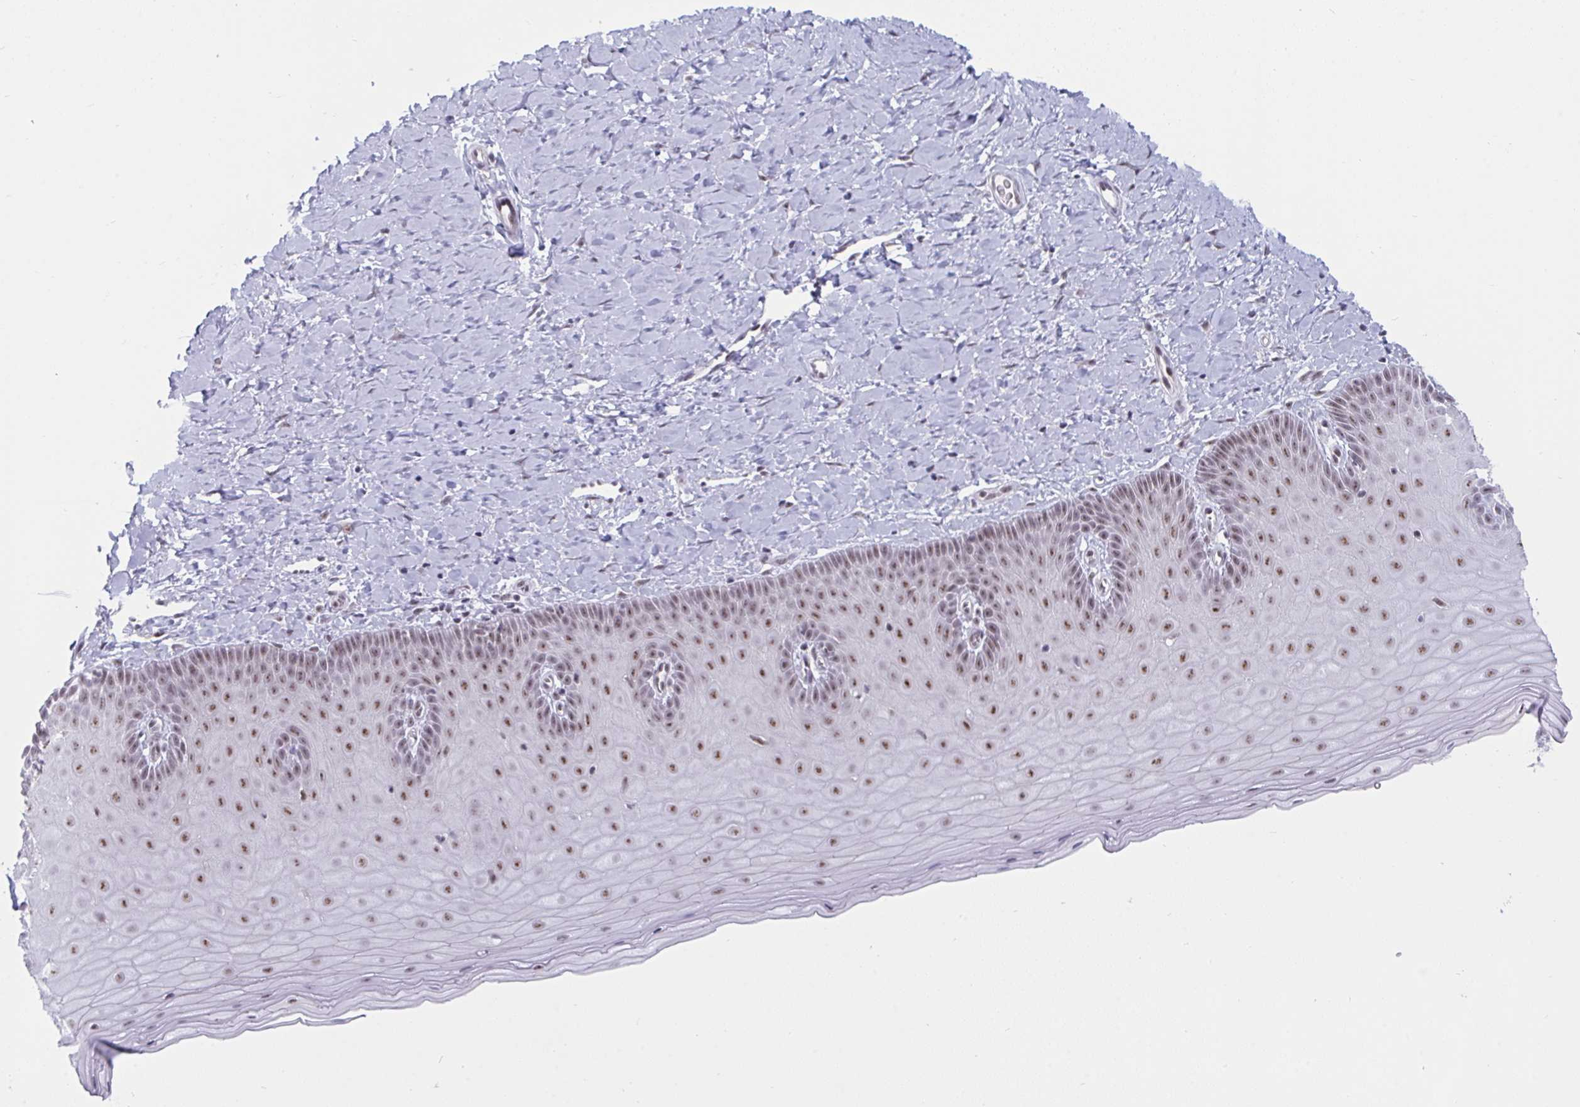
{"staining": {"intensity": "moderate", "quantity": ">75%", "location": "nuclear"}, "tissue": "cervix", "cell_type": "Glandular cells", "image_type": "normal", "snomed": [{"axis": "morphology", "description": "Normal tissue, NOS"}, {"axis": "topography", "description": "Cervix"}], "caption": "Protein staining of benign cervix shows moderate nuclear positivity in about >75% of glandular cells.", "gene": "PRR14", "patient": {"sex": "female", "age": 37}}